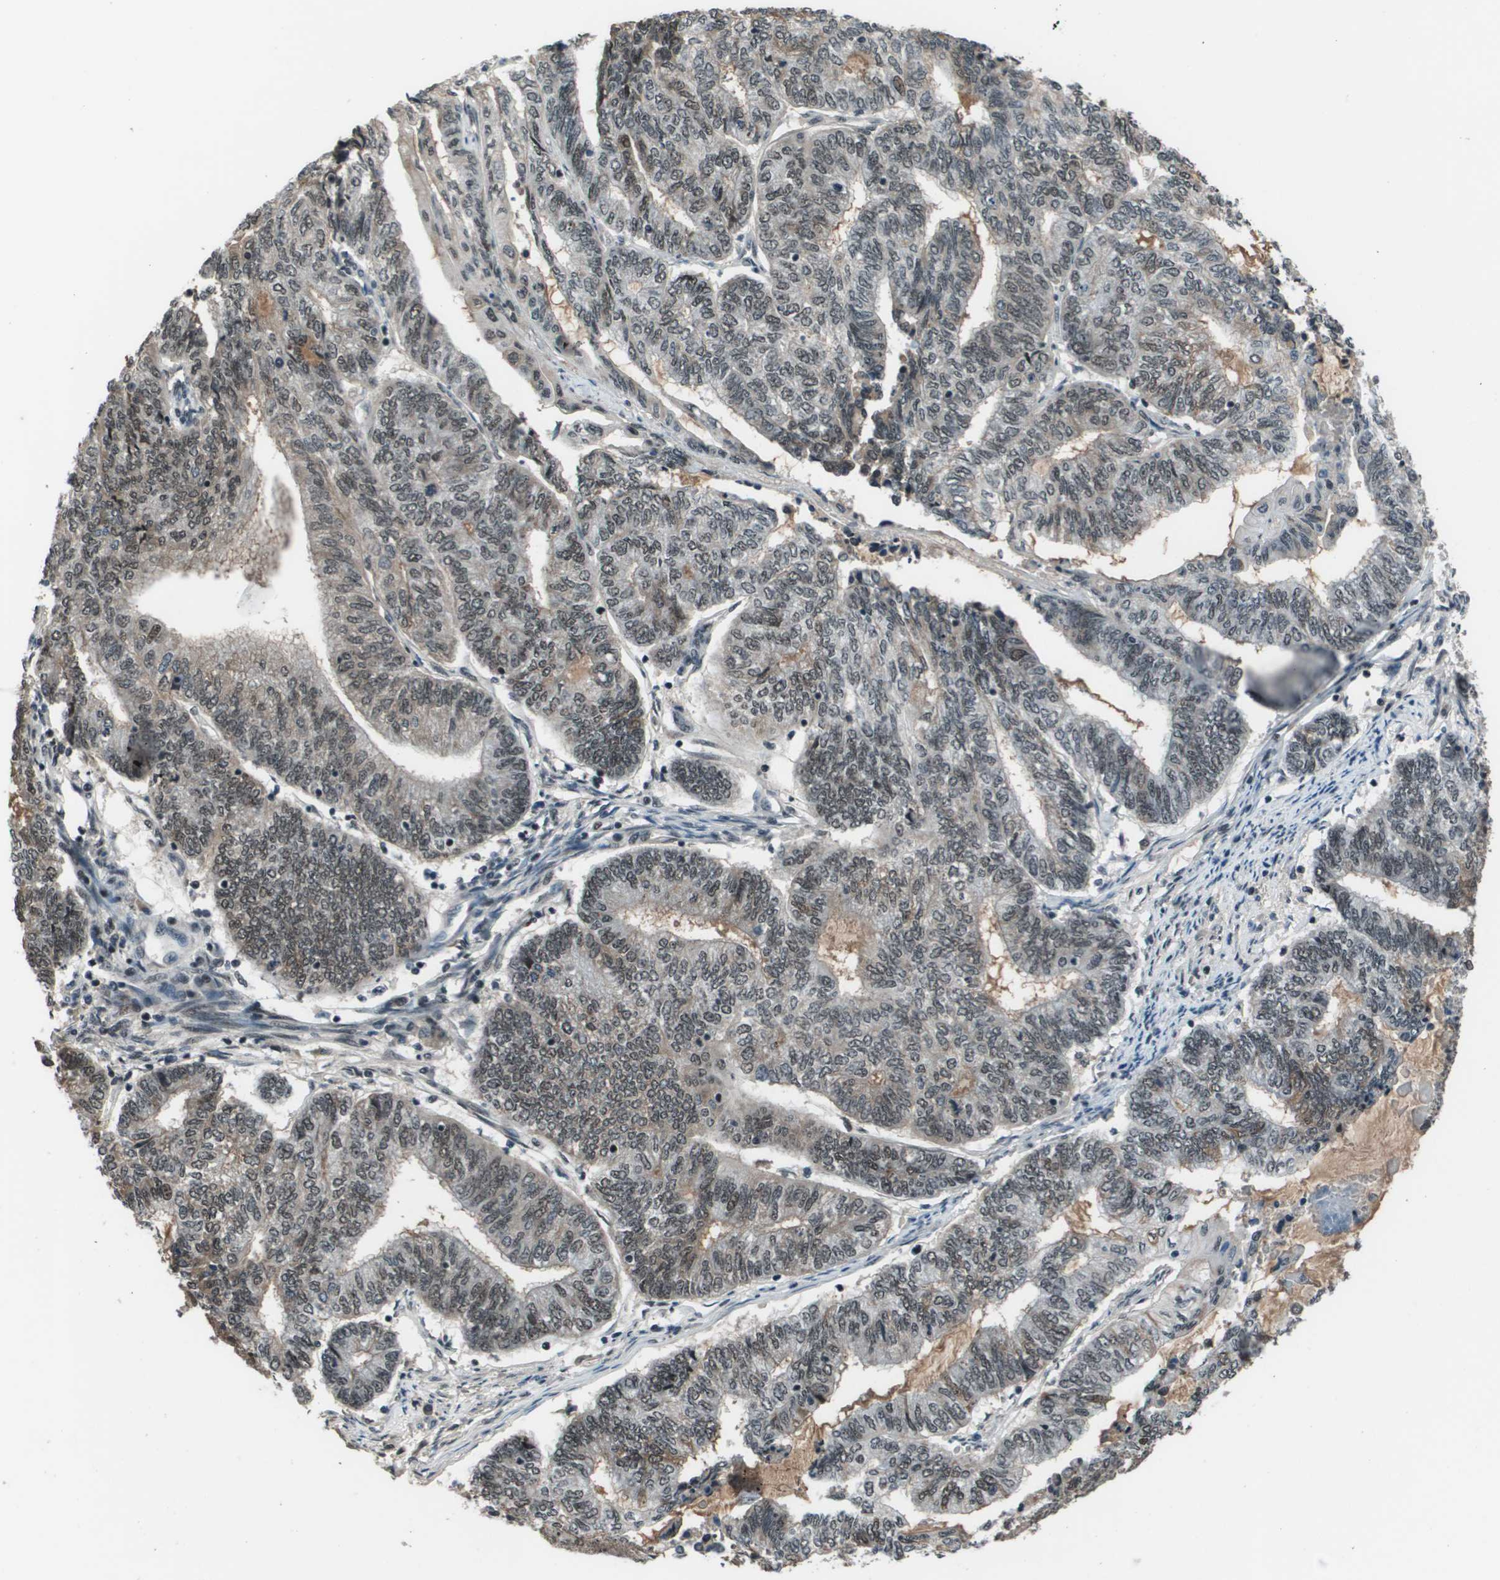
{"staining": {"intensity": "moderate", "quantity": ">75%", "location": "nuclear"}, "tissue": "endometrial cancer", "cell_type": "Tumor cells", "image_type": "cancer", "snomed": [{"axis": "morphology", "description": "Adenocarcinoma, NOS"}, {"axis": "topography", "description": "Uterus"}, {"axis": "topography", "description": "Endometrium"}], "caption": "This photomicrograph demonstrates IHC staining of human endometrial cancer, with medium moderate nuclear expression in about >75% of tumor cells.", "gene": "THRAP3", "patient": {"sex": "female", "age": 70}}